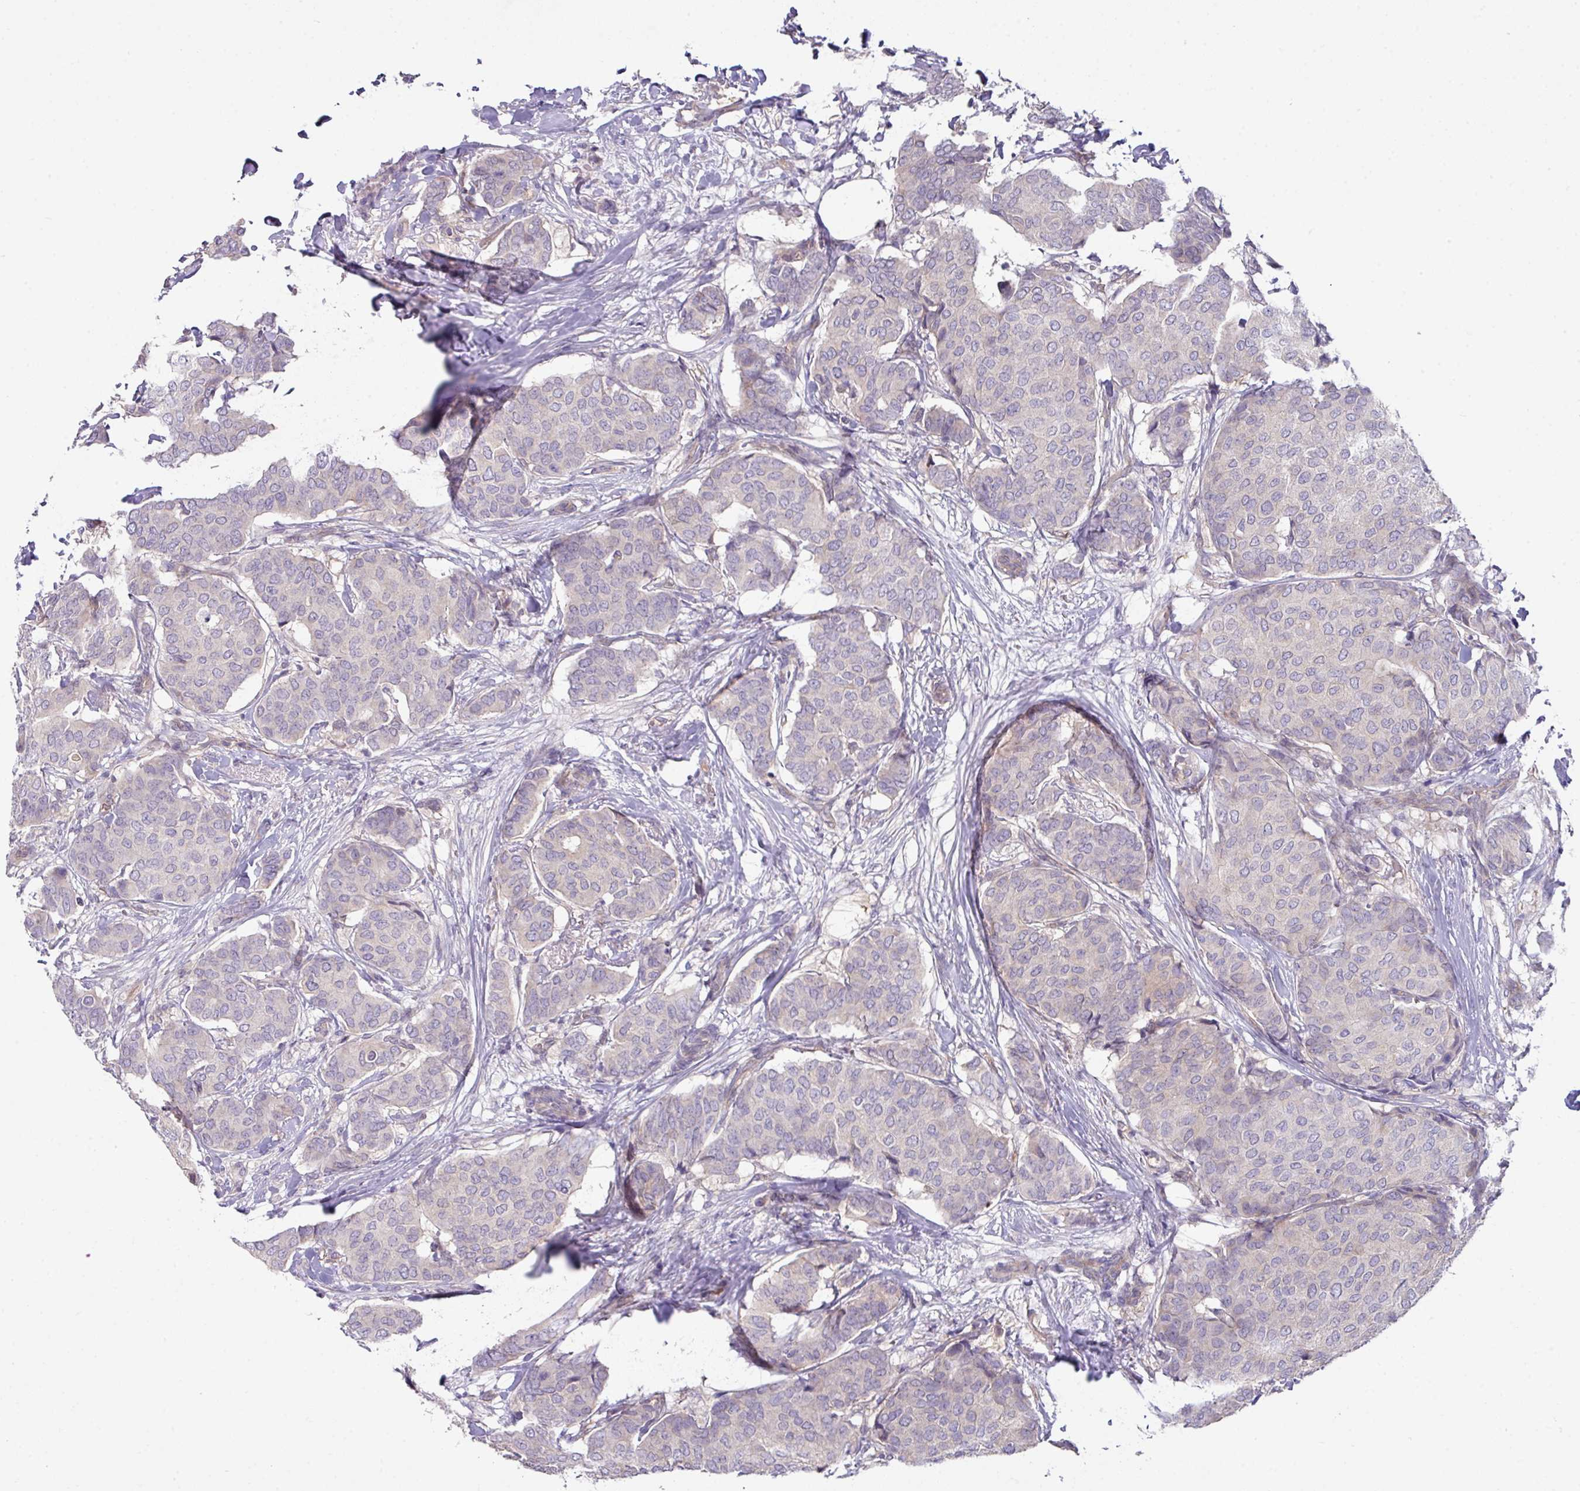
{"staining": {"intensity": "negative", "quantity": "none", "location": "none"}, "tissue": "breast cancer", "cell_type": "Tumor cells", "image_type": "cancer", "snomed": [{"axis": "morphology", "description": "Duct carcinoma"}, {"axis": "topography", "description": "Breast"}], "caption": "High power microscopy histopathology image of an immunohistochemistry (IHC) histopathology image of breast cancer (invasive ductal carcinoma), revealing no significant expression in tumor cells.", "gene": "SLAMF6", "patient": {"sex": "female", "age": 75}}